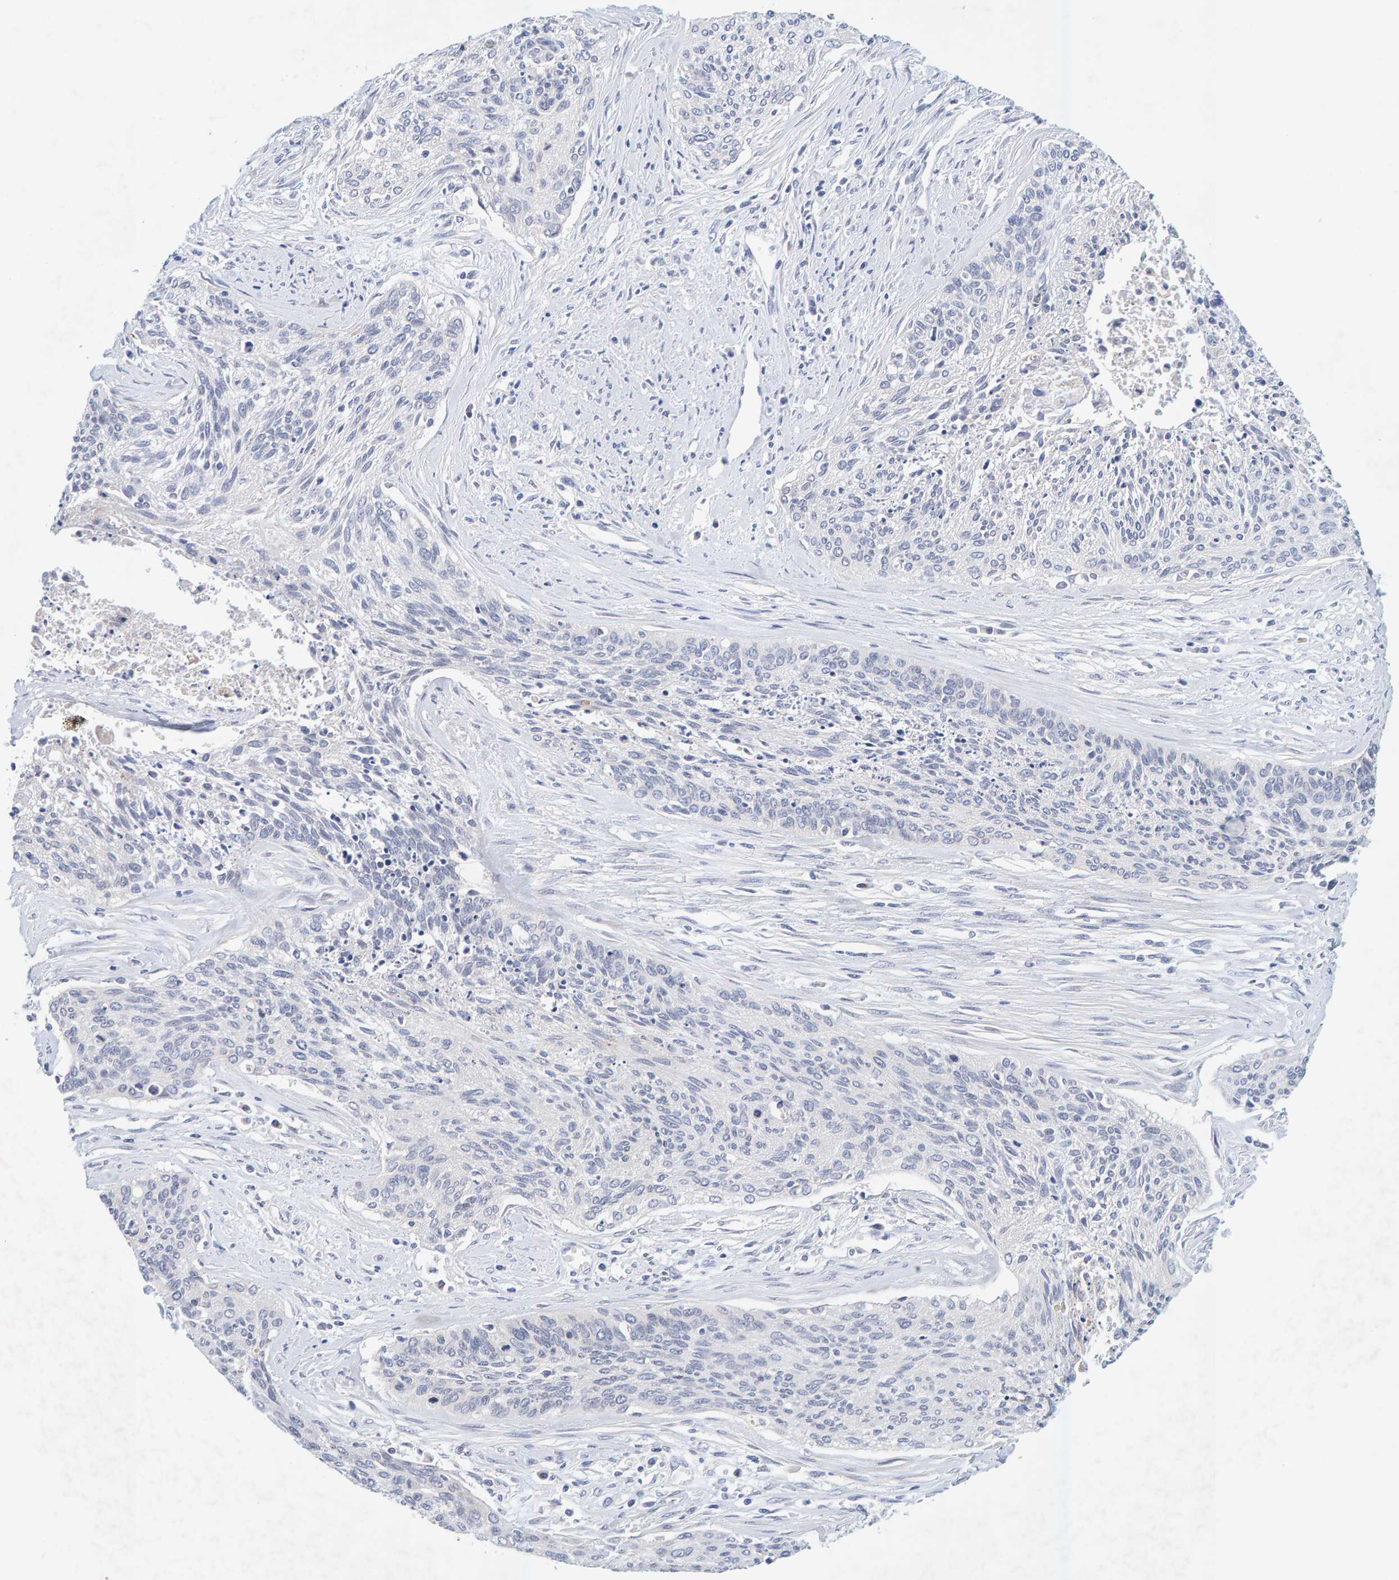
{"staining": {"intensity": "negative", "quantity": "none", "location": "none"}, "tissue": "cervical cancer", "cell_type": "Tumor cells", "image_type": "cancer", "snomed": [{"axis": "morphology", "description": "Squamous cell carcinoma, NOS"}, {"axis": "topography", "description": "Cervix"}], "caption": "A micrograph of human cervical cancer is negative for staining in tumor cells.", "gene": "SGPL1", "patient": {"sex": "female", "age": 55}}